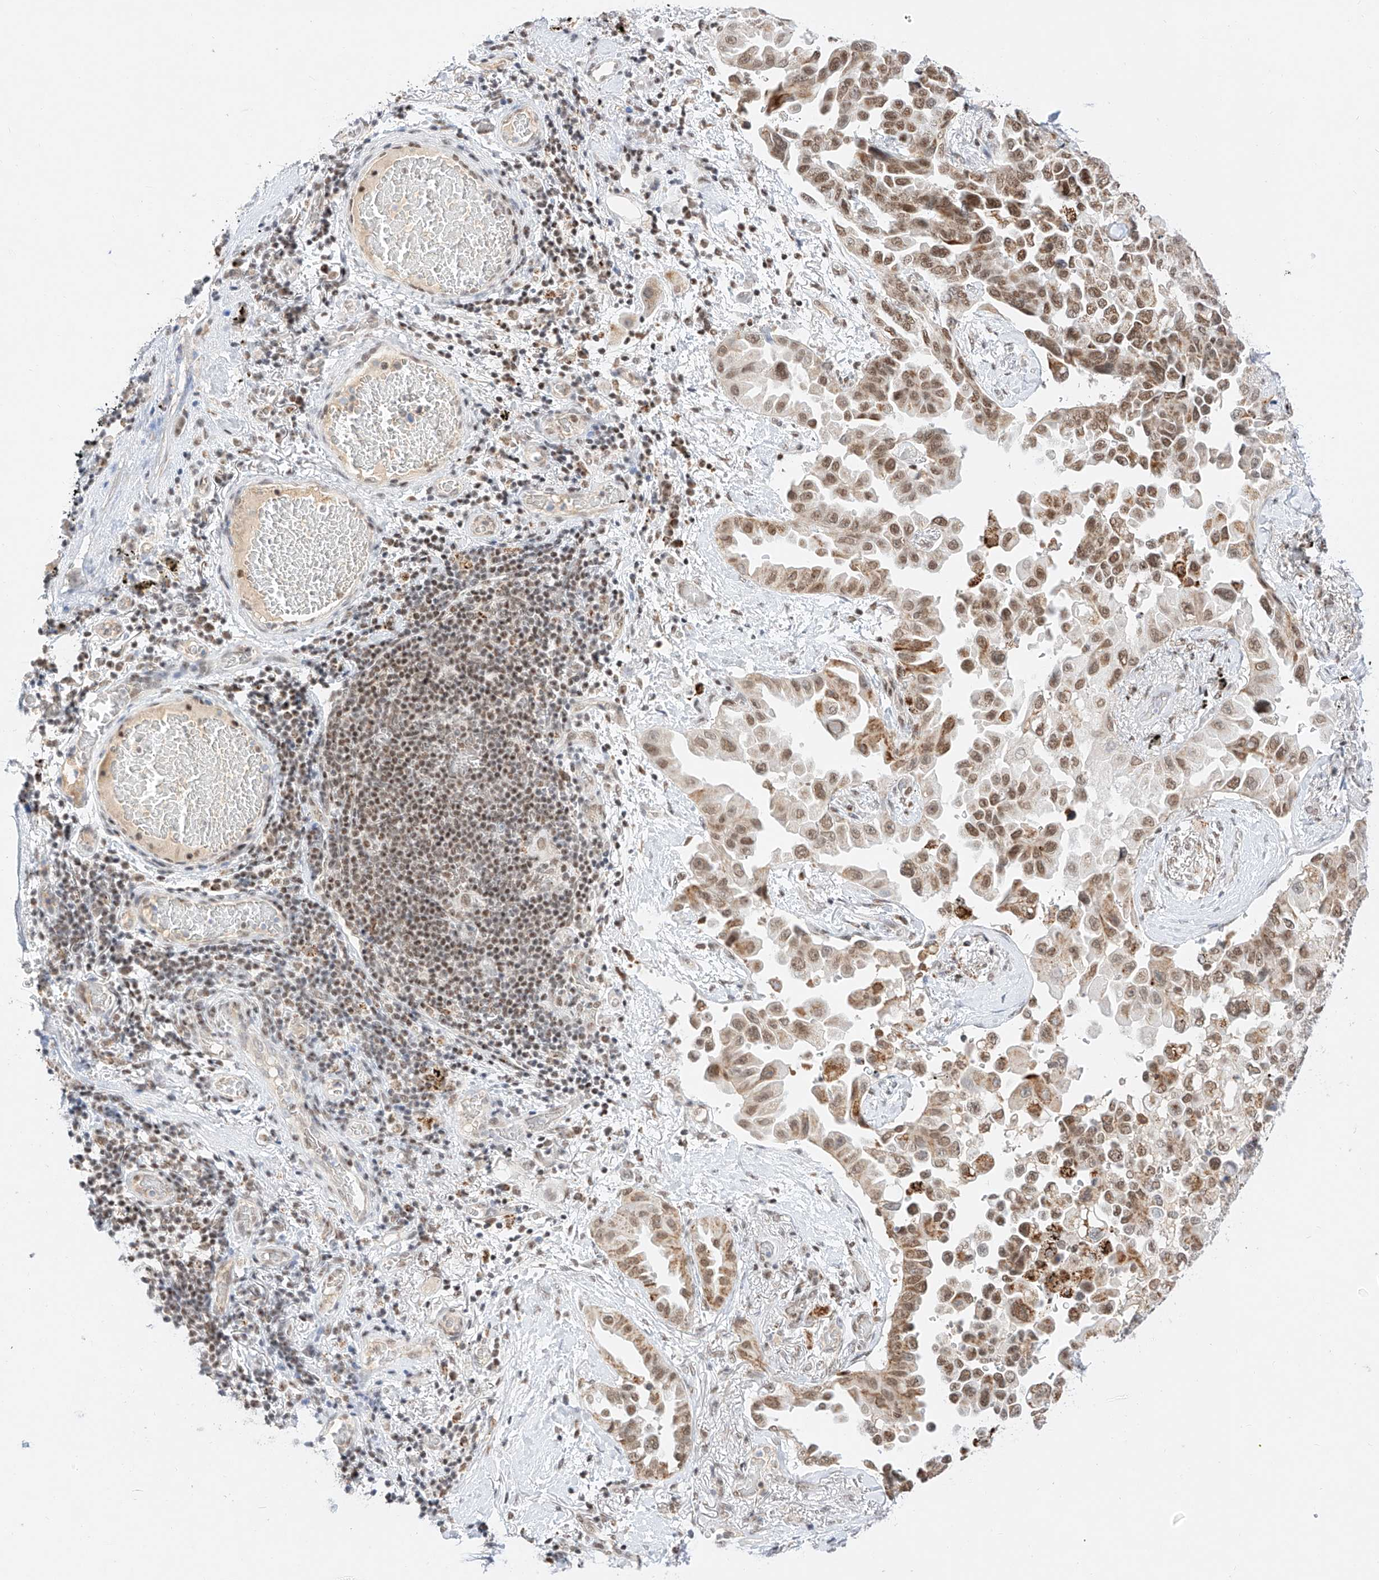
{"staining": {"intensity": "moderate", "quantity": ">75%", "location": "nuclear"}, "tissue": "lung cancer", "cell_type": "Tumor cells", "image_type": "cancer", "snomed": [{"axis": "morphology", "description": "Adenocarcinoma, NOS"}, {"axis": "topography", "description": "Lung"}], "caption": "The histopathology image displays immunohistochemical staining of lung cancer (adenocarcinoma). There is moderate nuclear expression is identified in about >75% of tumor cells. (Stains: DAB (3,3'-diaminobenzidine) in brown, nuclei in blue, Microscopy: brightfield microscopy at high magnification).", "gene": "NRF1", "patient": {"sex": "female", "age": 67}}